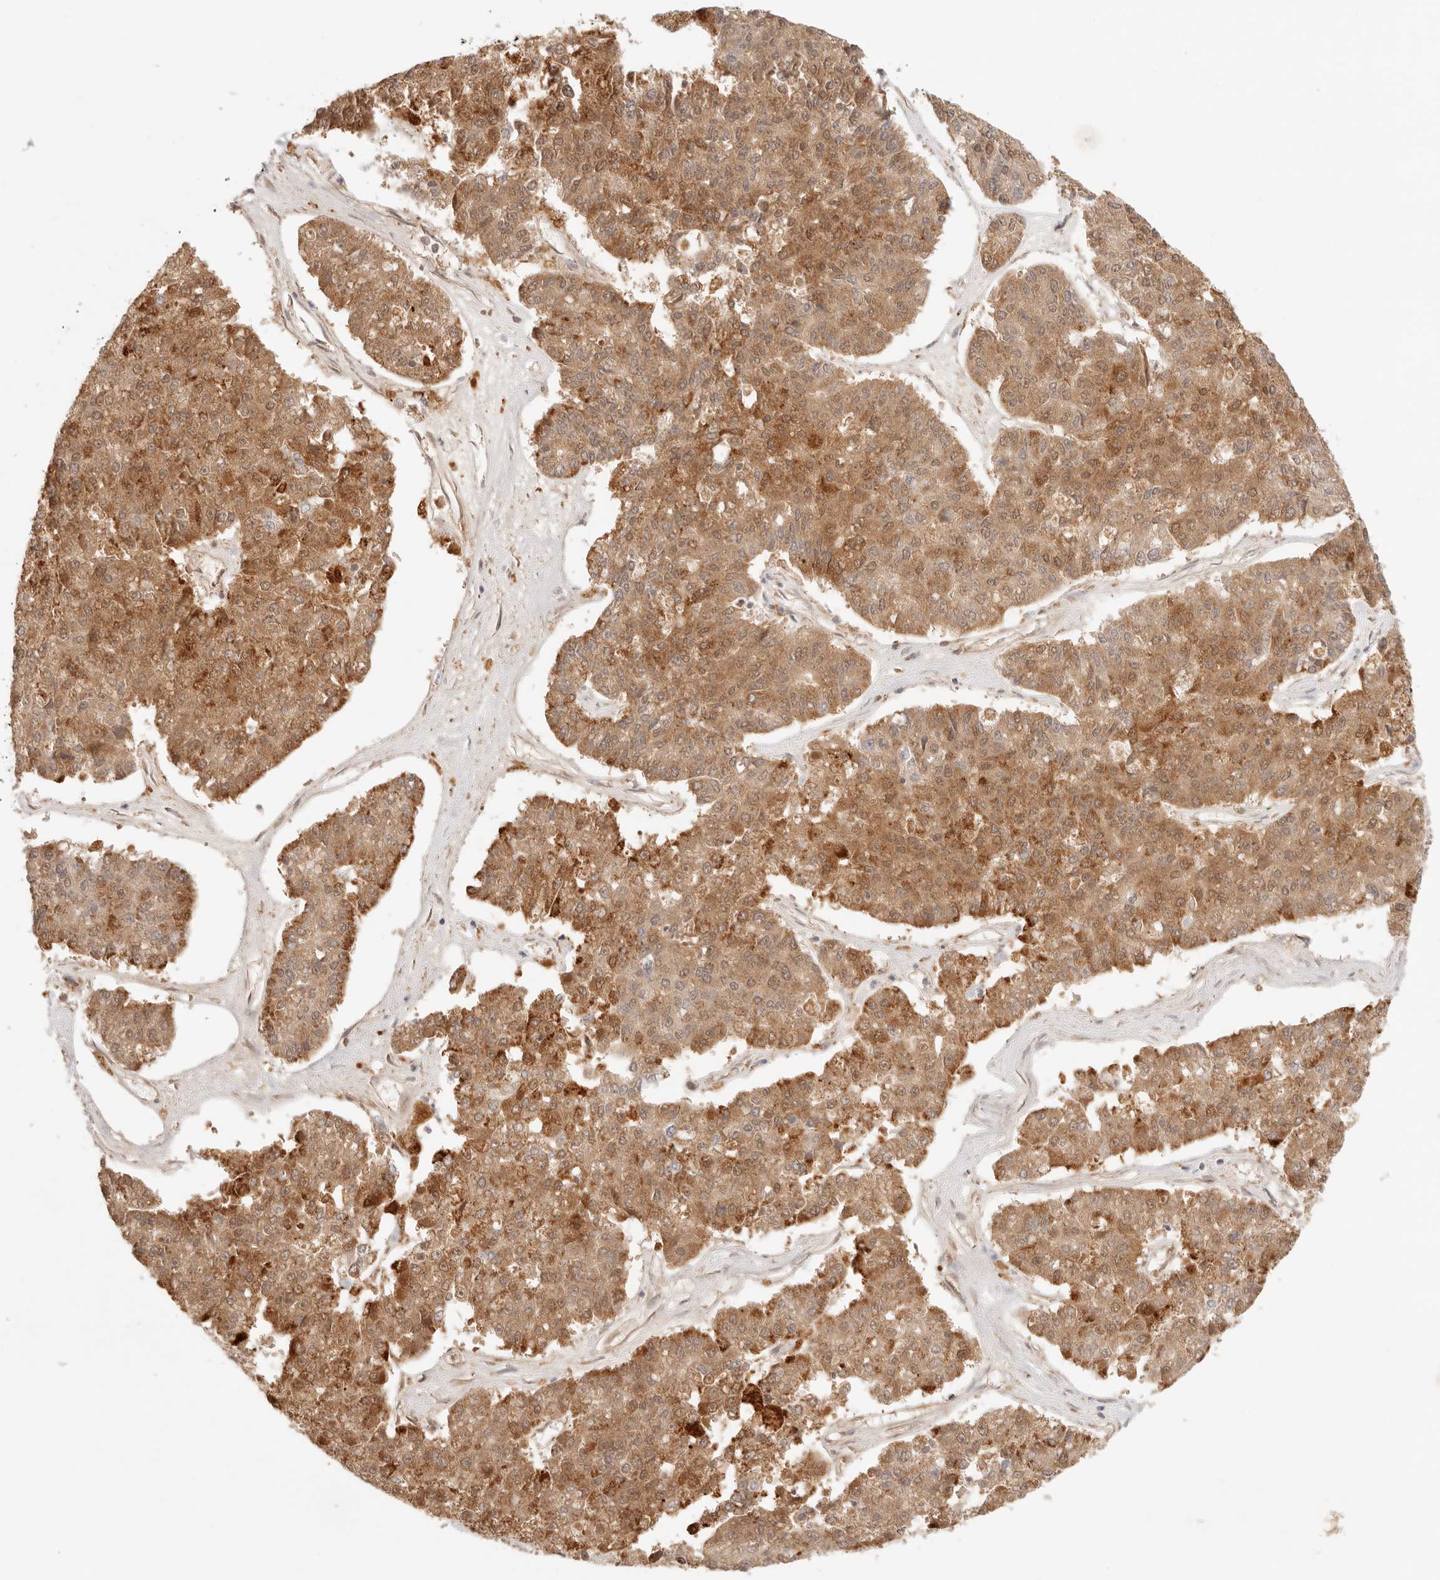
{"staining": {"intensity": "strong", "quantity": ">75%", "location": "cytoplasmic/membranous"}, "tissue": "pancreatic cancer", "cell_type": "Tumor cells", "image_type": "cancer", "snomed": [{"axis": "morphology", "description": "Adenocarcinoma, NOS"}, {"axis": "topography", "description": "Pancreas"}], "caption": "Immunohistochemistry (IHC) of pancreatic cancer (adenocarcinoma) reveals high levels of strong cytoplasmic/membranous staining in approximately >75% of tumor cells.", "gene": "COA6", "patient": {"sex": "male", "age": 50}}